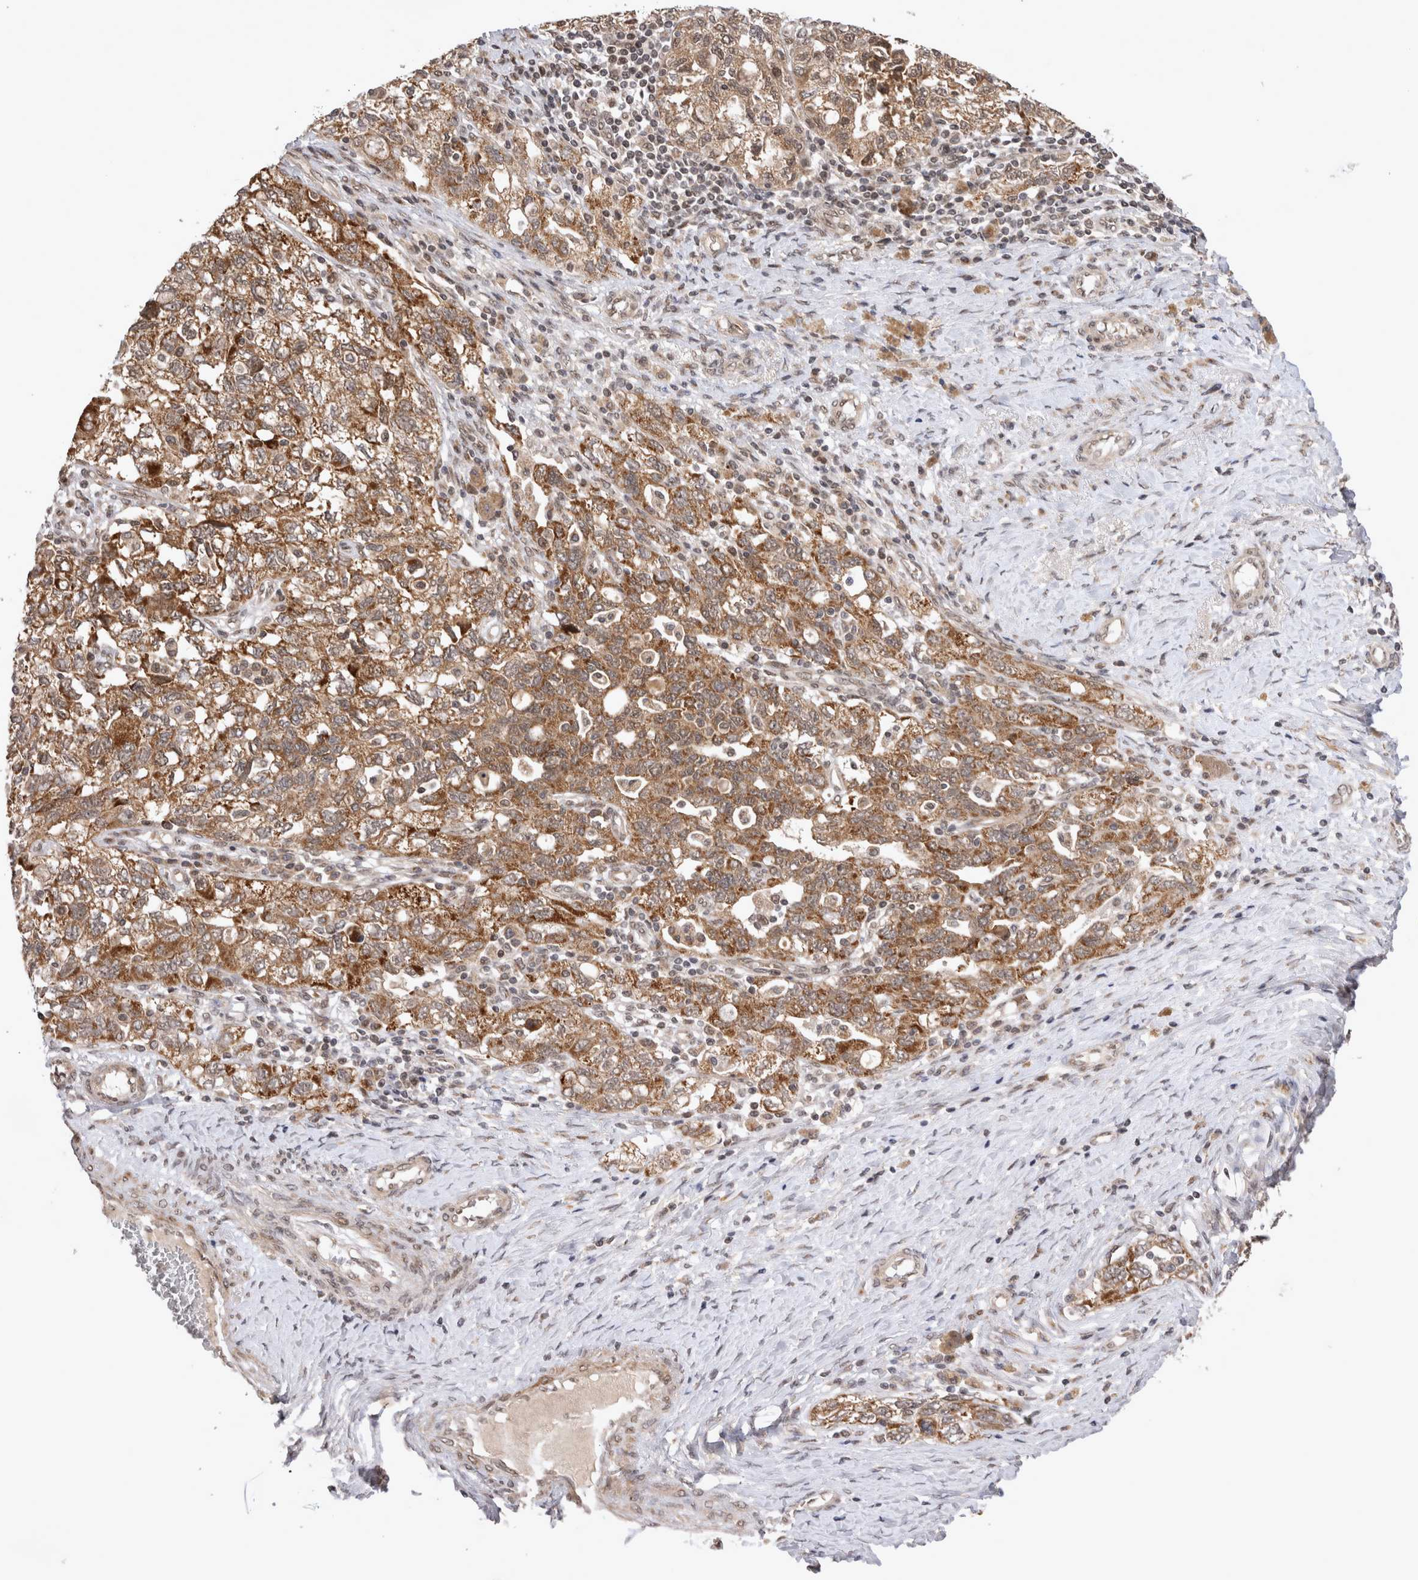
{"staining": {"intensity": "moderate", "quantity": ">75%", "location": "cytoplasmic/membranous"}, "tissue": "ovarian cancer", "cell_type": "Tumor cells", "image_type": "cancer", "snomed": [{"axis": "morphology", "description": "Carcinoma, NOS"}, {"axis": "morphology", "description": "Cystadenocarcinoma, serous, NOS"}, {"axis": "topography", "description": "Ovary"}], "caption": "About >75% of tumor cells in ovarian cancer reveal moderate cytoplasmic/membranous protein staining as visualized by brown immunohistochemical staining.", "gene": "TMEM65", "patient": {"sex": "female", "age": 69}}